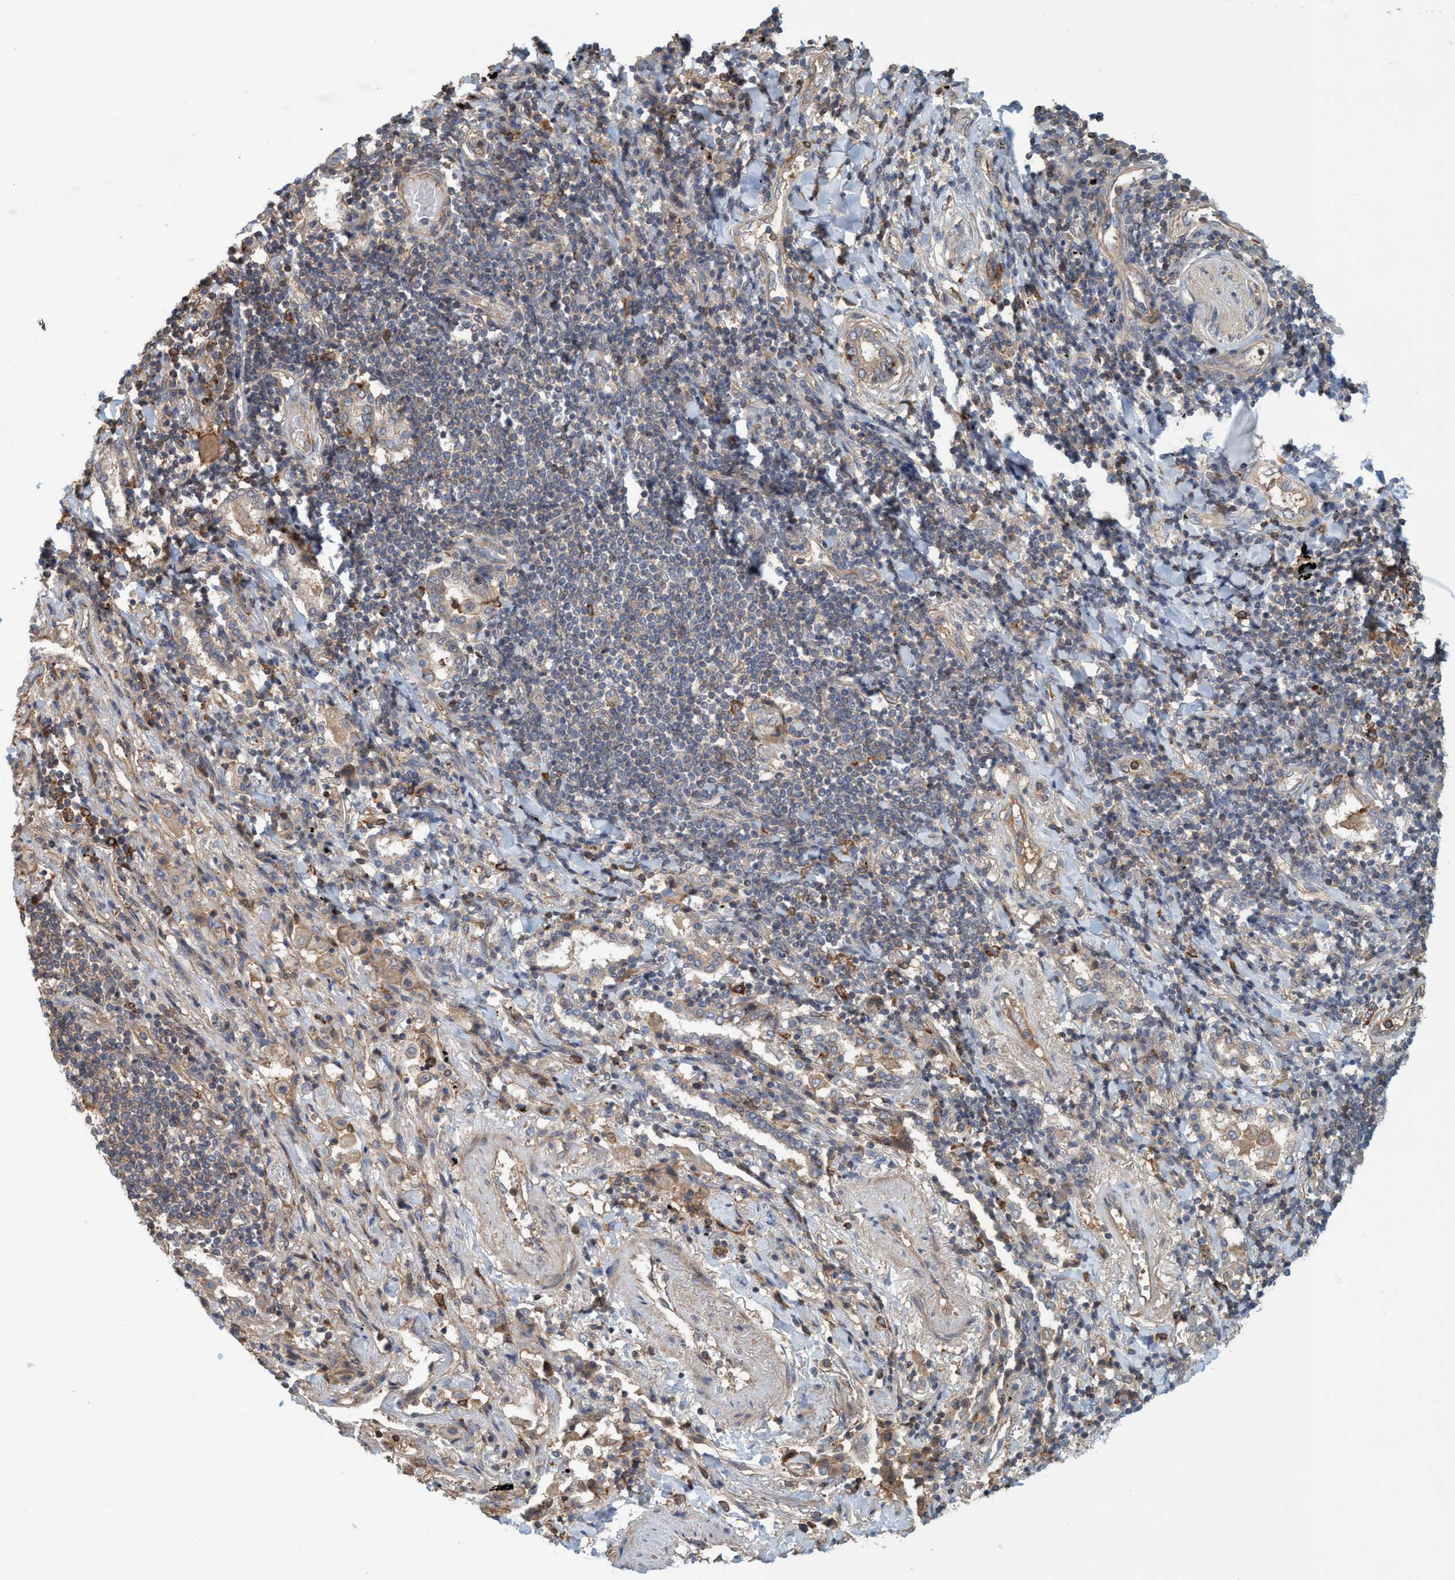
{"staining": {"intensity": "negative", "quantity": "none", "location": "none"}, "tissue": "lung cancer", "cell_type": "Tumor cells", "image_type": "cancer", "snomed": [{"axis": "morphology", "description": "Adenocarcinoma, NOS"}, {"axis": "topography", "description": "Lung"}], "caption": "A micrograph of human lung cancer (adenocarcinoma) is negative for staining in tumor cells.", "gene": "SPECC1", "patient": {"sex": "female", "age": 65}}